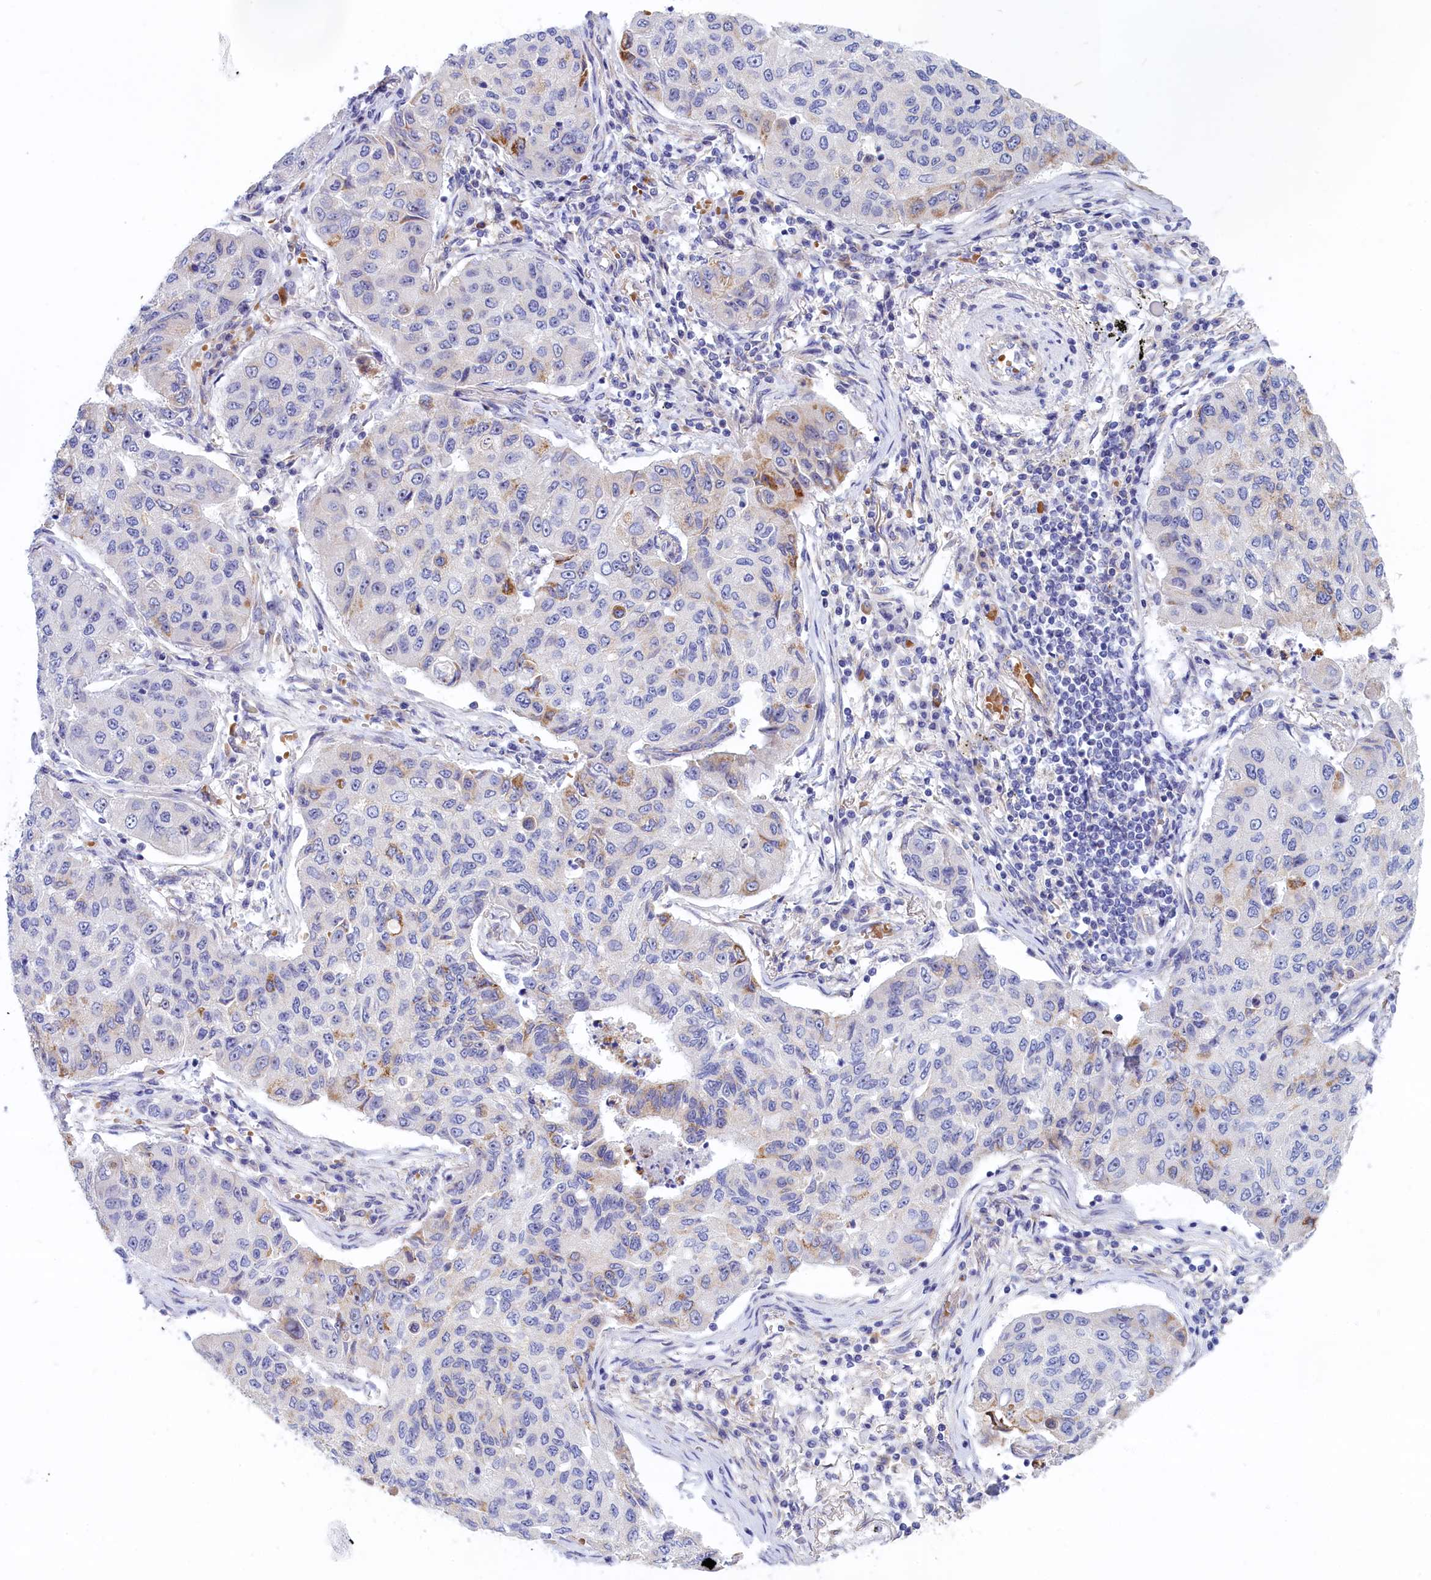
{"staining": {"intensity": "negative", "quantity": "none", "location": "none"}, "tissue": "lung cancer", "cell_type": "Tumor cells", "image_type": "cancer", "snomed": [{"axis": "morphology", "description": "Squamous cell carcinoma, NOS"}, {"axis": "topography", "description": "Lung"}], "caption": "An immunohistochemistry histopathology image of lung cancer is shown. There is no staining in tumor cells of lung cancer.", "gene": "ABCC12", "patient": {"sex": "male", "age": 74}}